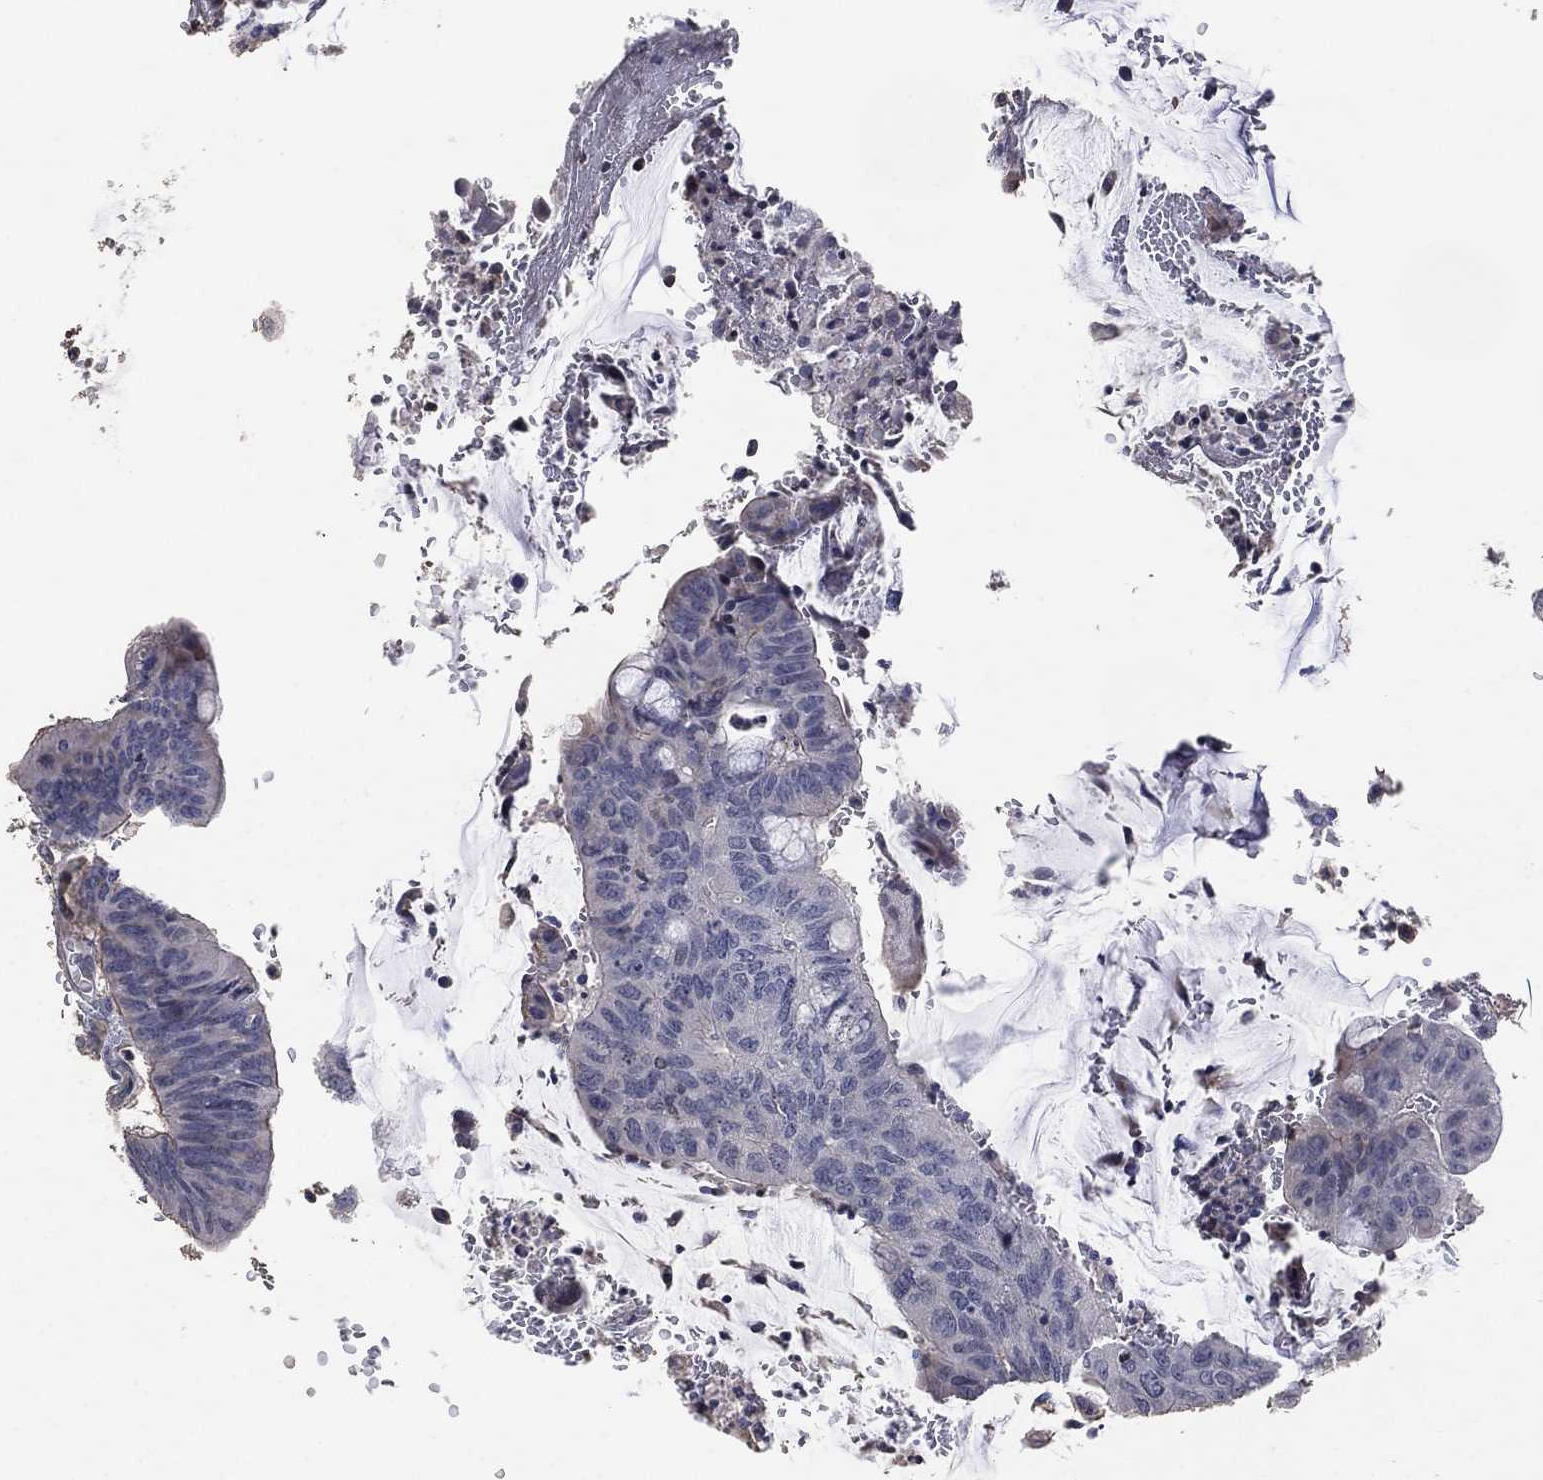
{"staining": {"intensity": "negative", "quantity": "none", "location": "none"}, "tissue": "colorectal cancer", "cell_type": "Tumor cells", "image_type": "cancer", "snomed": [{"axis": "morphology", "description": "Normal tissue, NOS"}, {"axis": "morphology", "description": "Adenocarcinoma, NOS"}, {"axis": "topography", "description": "Rectum"}], "caption": "DAB immunohistochemical staining of colorectal cancer shows no significant expression in tumor cells. (DAB (3,3'-diaminobenzidine) immunohistochemistry visualized using brightfield microscopy, high magnification).", "gene": "ADPRHL1", "patient": {"sex": "male", "age": 92}}